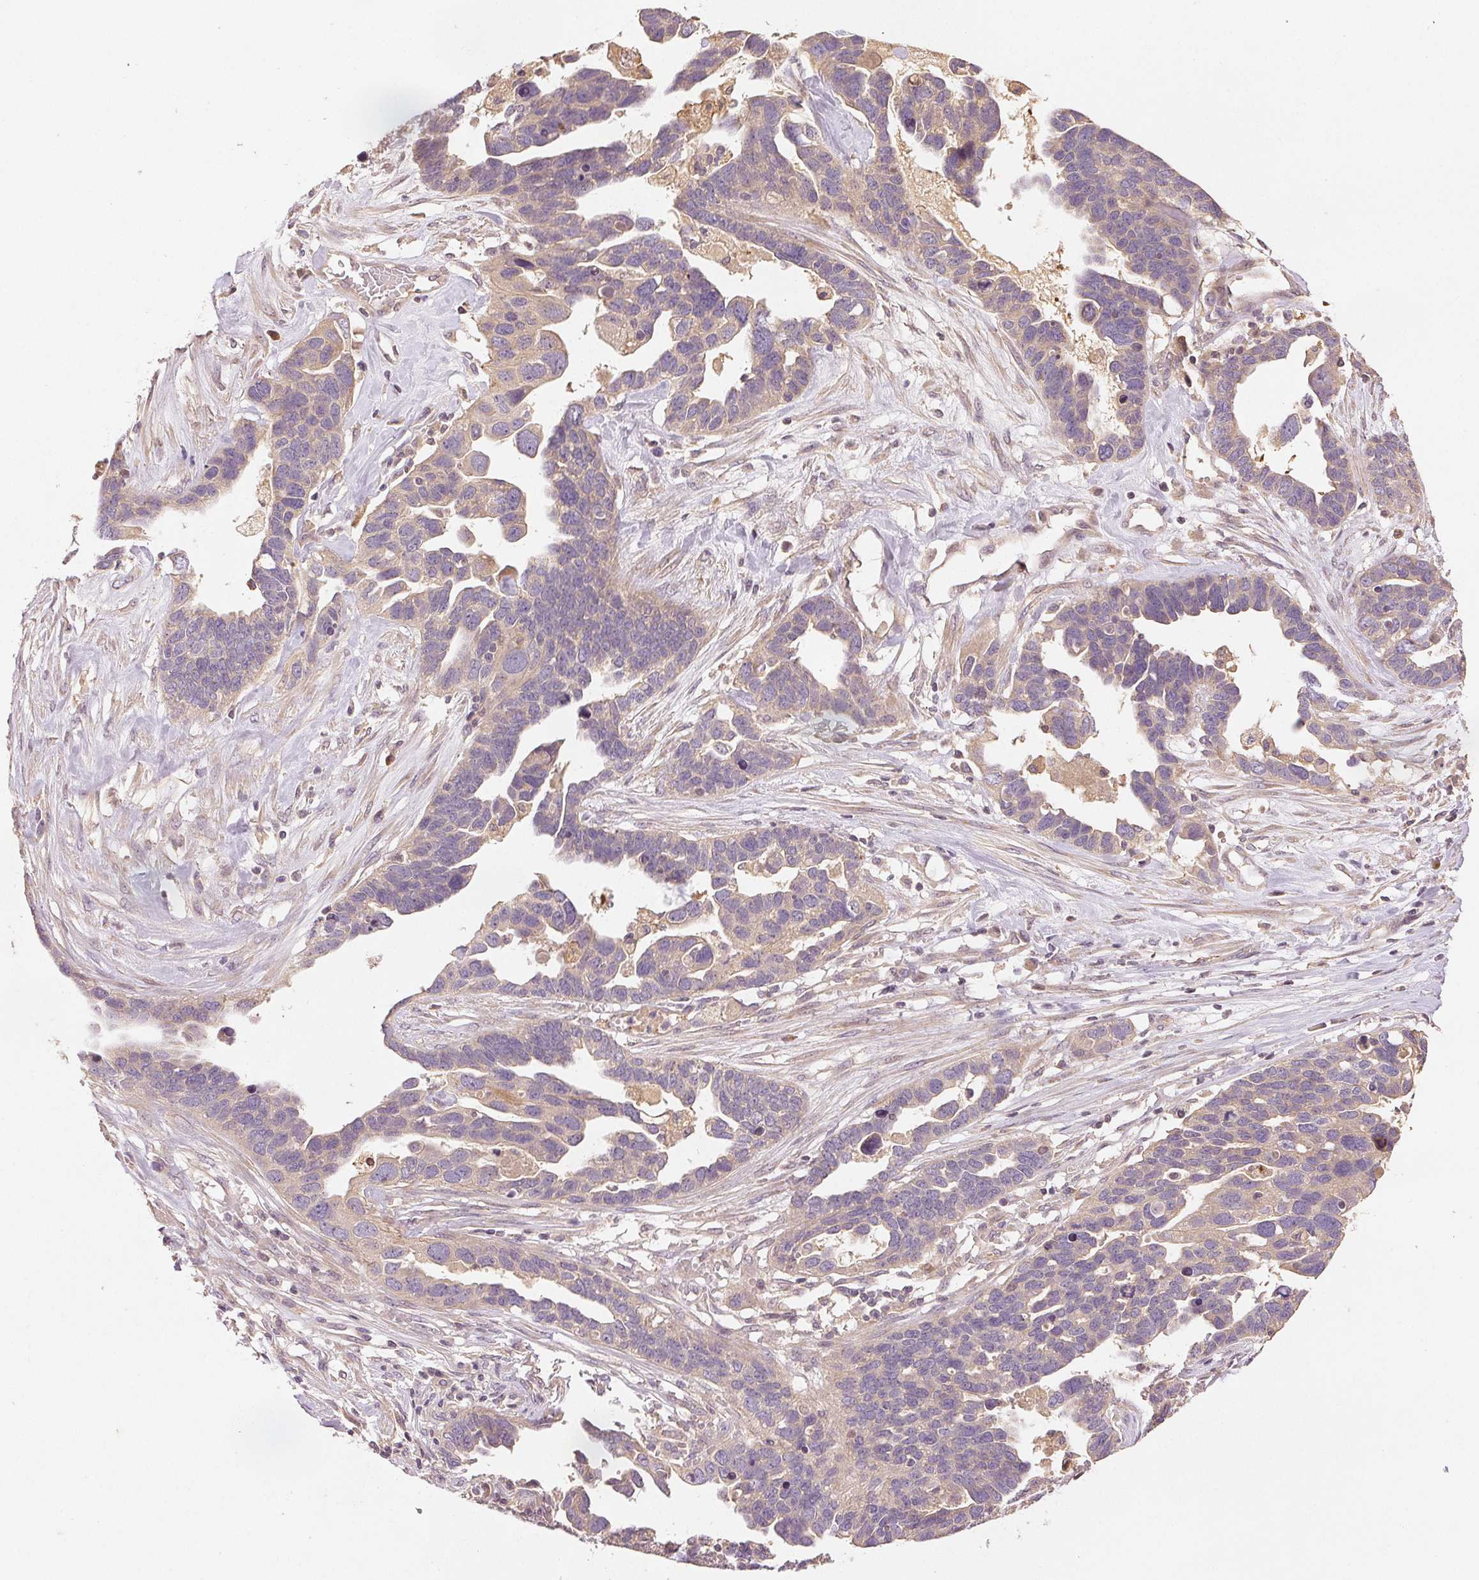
{"staining": {"intensity": "negative", "quantity": "none", "location": "none"}, "tissue": "ovarian cancer", "cell_type": "Tumor cells", "image_type": "cancer", "snomed": [{"axis": "morphology", "description": "Cystadenocarcinoma, serous, NOS"}, {"axis": "topography", "description": "Ovary"}], "caption": "An IHC histopathology image of ovarian cancer is shown. There is no staining in tumor cells of ovarian cancer.", "gene": "YIF1B", "patient": {"sex": "female", "age": 54}}